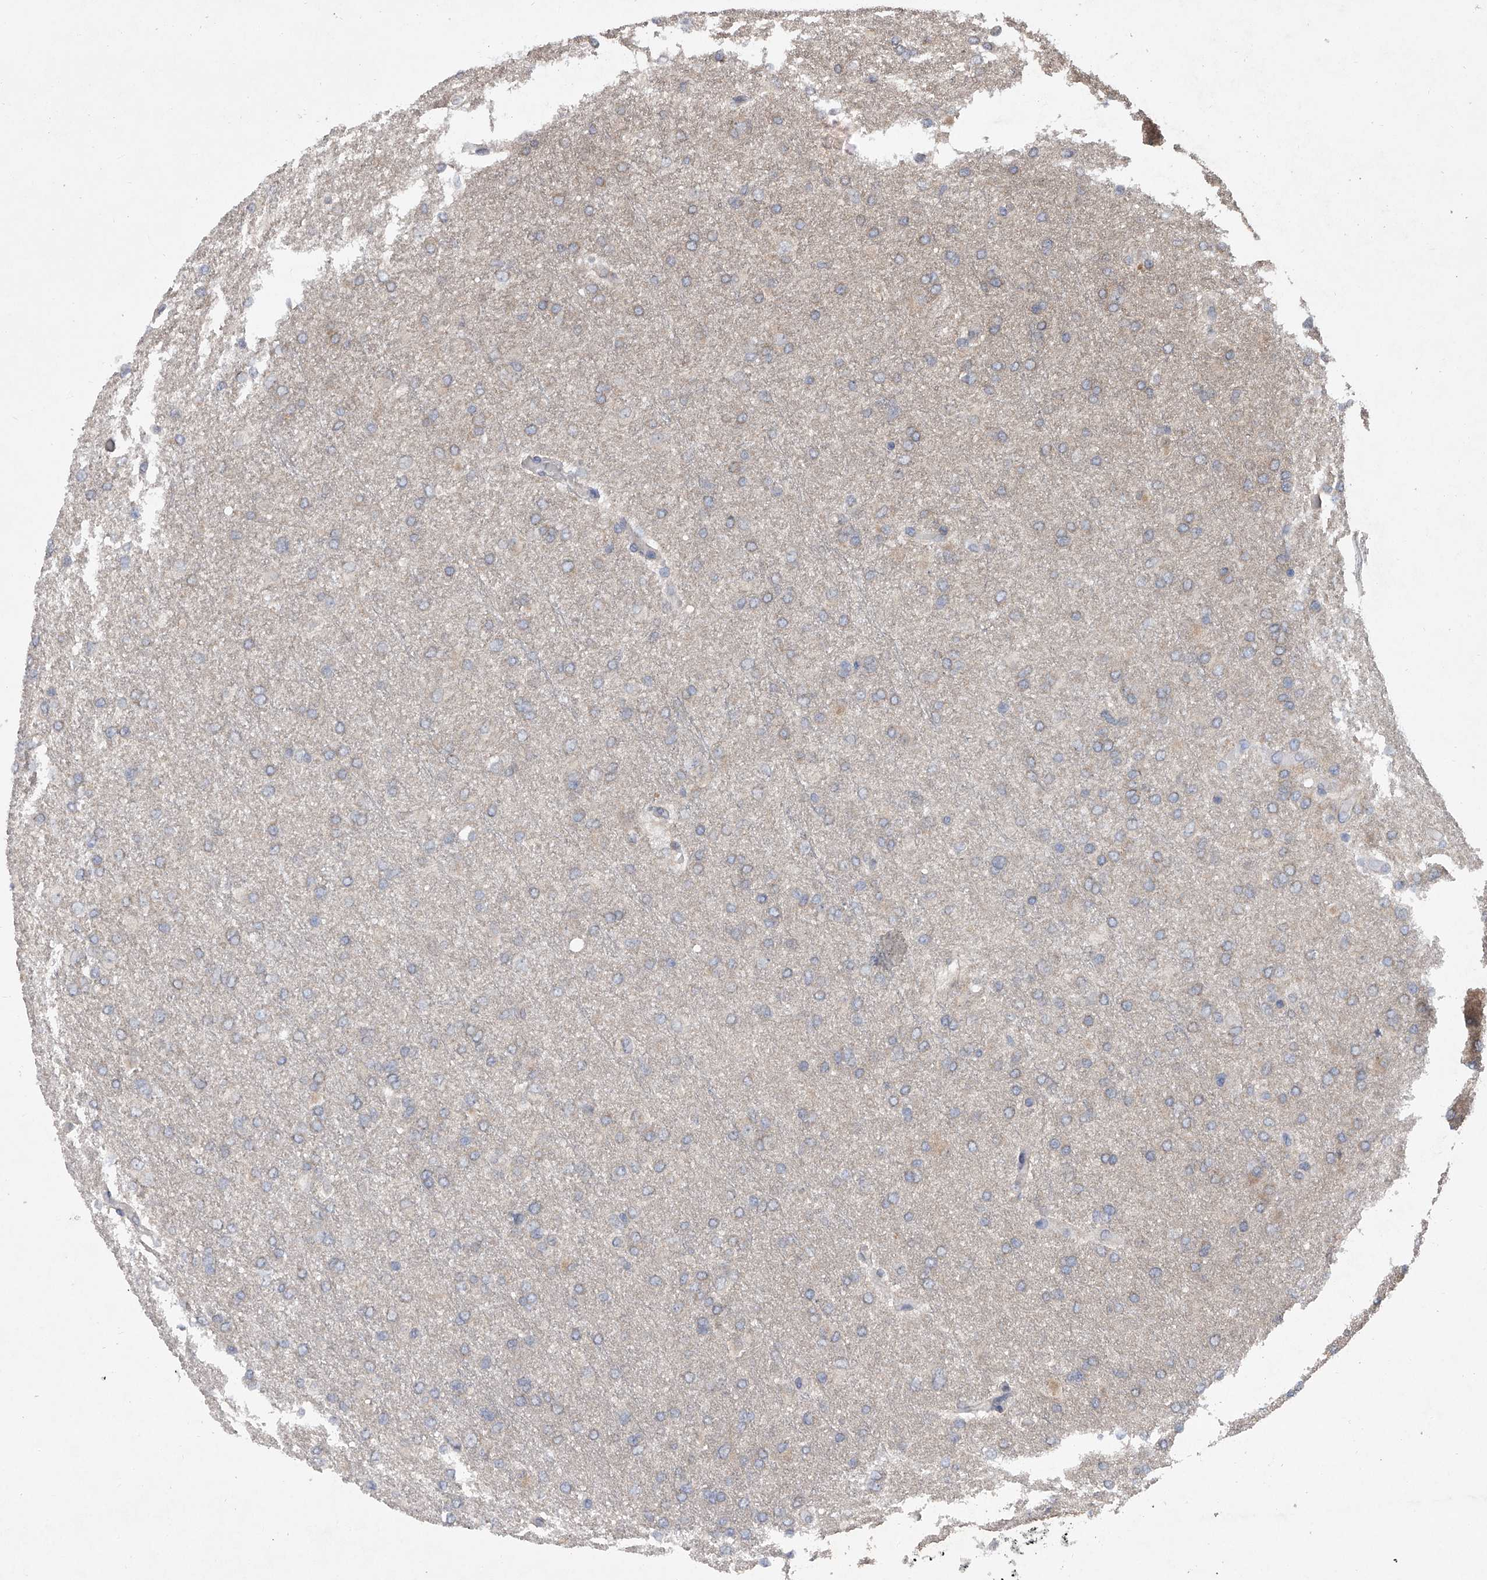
{"staining": {"intensity": "negative", "quantity": "none", "location": "none"}, "tissue": "glioma", "cell_type": "Tumor cells", "image_type": "cancer", "snomed": [{"axis": "morphology", "description": "Glioma, malignant, High grade"}, {"axis": "topography", "description": "Cerebral cortex"}], "caption": "Immunohistochemistry histopathology image of human malignant high-grade glioma stained for a protein (brown), which demonstrates no expression in tumor cells.", "gene": "GEMIN8", "patient": {"sex": "female", "age": 36}}